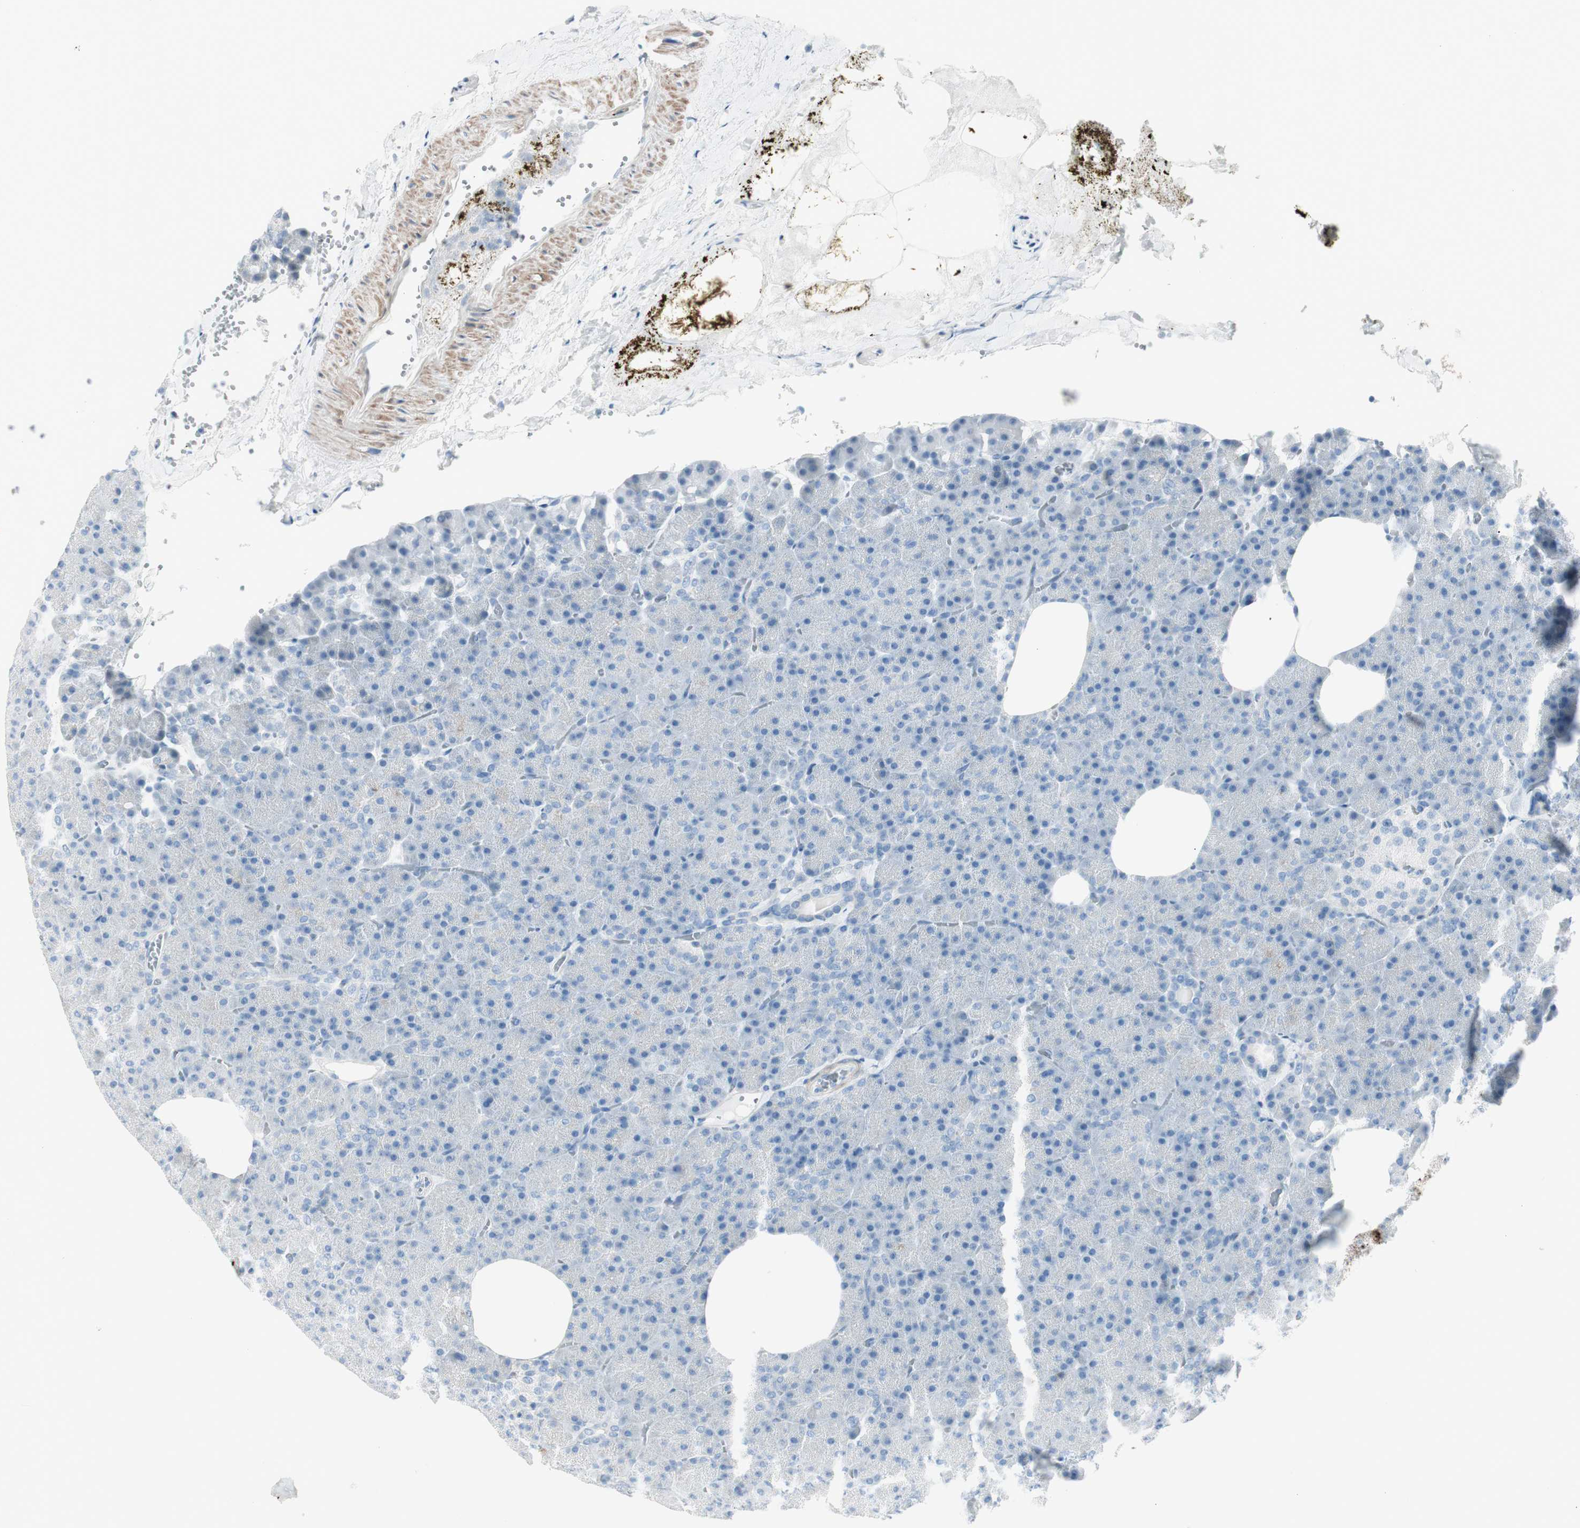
{"staining": {"intensity": "negative", "quantity": "none", "location": "none"}, "tissue": "pancreas", "cell_type": "Exocrine glandular cells", "image_type": "normal", "snomed": [{"axis": "morphology", "description": "Normal tissue, NOS"}, {"axis": "topography", "description": "Pancreas"}], "caption": "Immunohistochemistry of benign pancreas demonstrates no expression in exocrine glandular cells.", "gene": "CDHR5", "patient": {"sex": "female", "age": 35}}